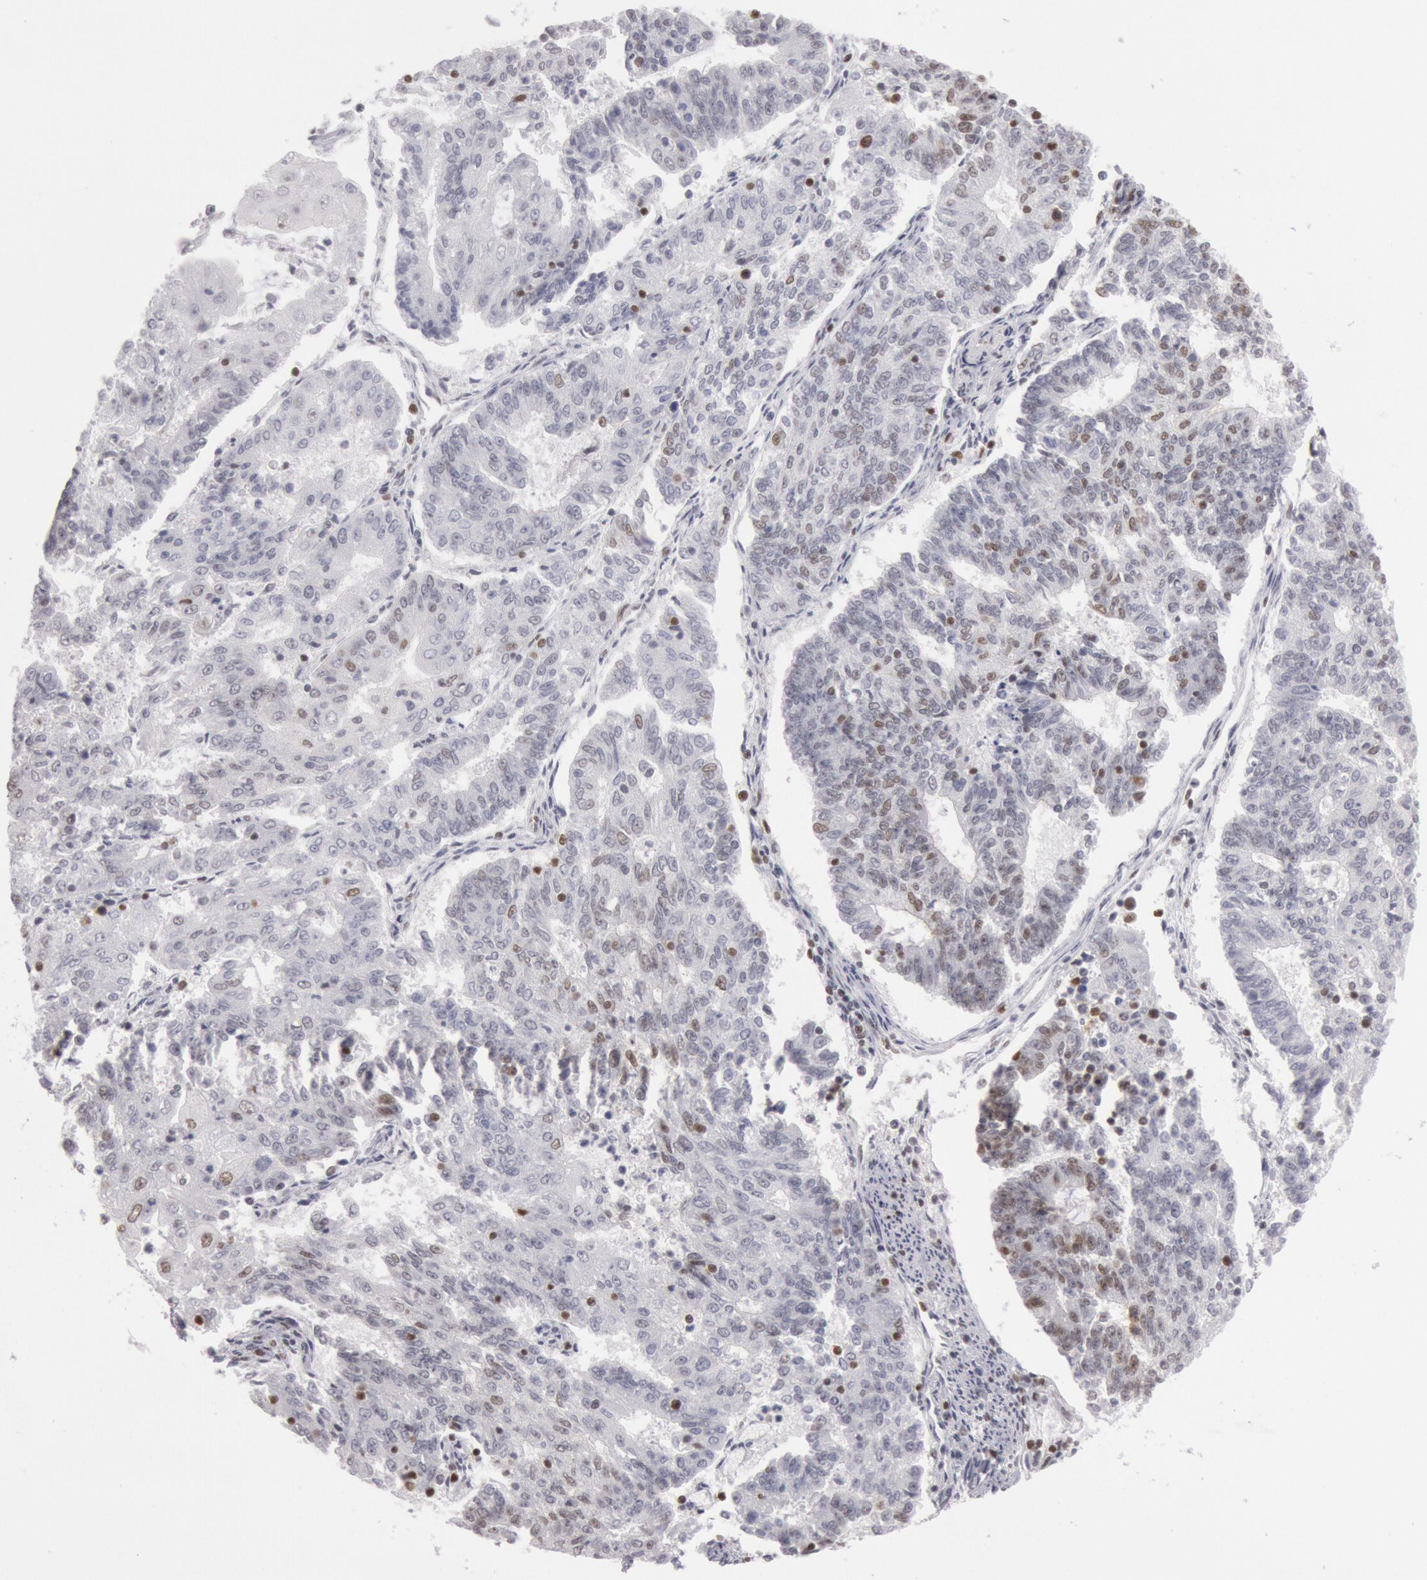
{"staining": {"intensity": "weak", "quantity": ">75%", "location": "nuclear"}, "tissue": "endometrial cancer", "cell_type": "Tumor cells", "image_type": "cancer", "snomed": [{"axis": "morphology", "description": "Adenocarcinoma, NOS"}, {"axis": "topography", "description": "Endometrium"}], "caption": "Endometrial cancer stained for a protein demonstrates weak nuclear positivity in tumor cells.", "gene": "ESS2", "patient": {"sex": "female", "age": 56}}